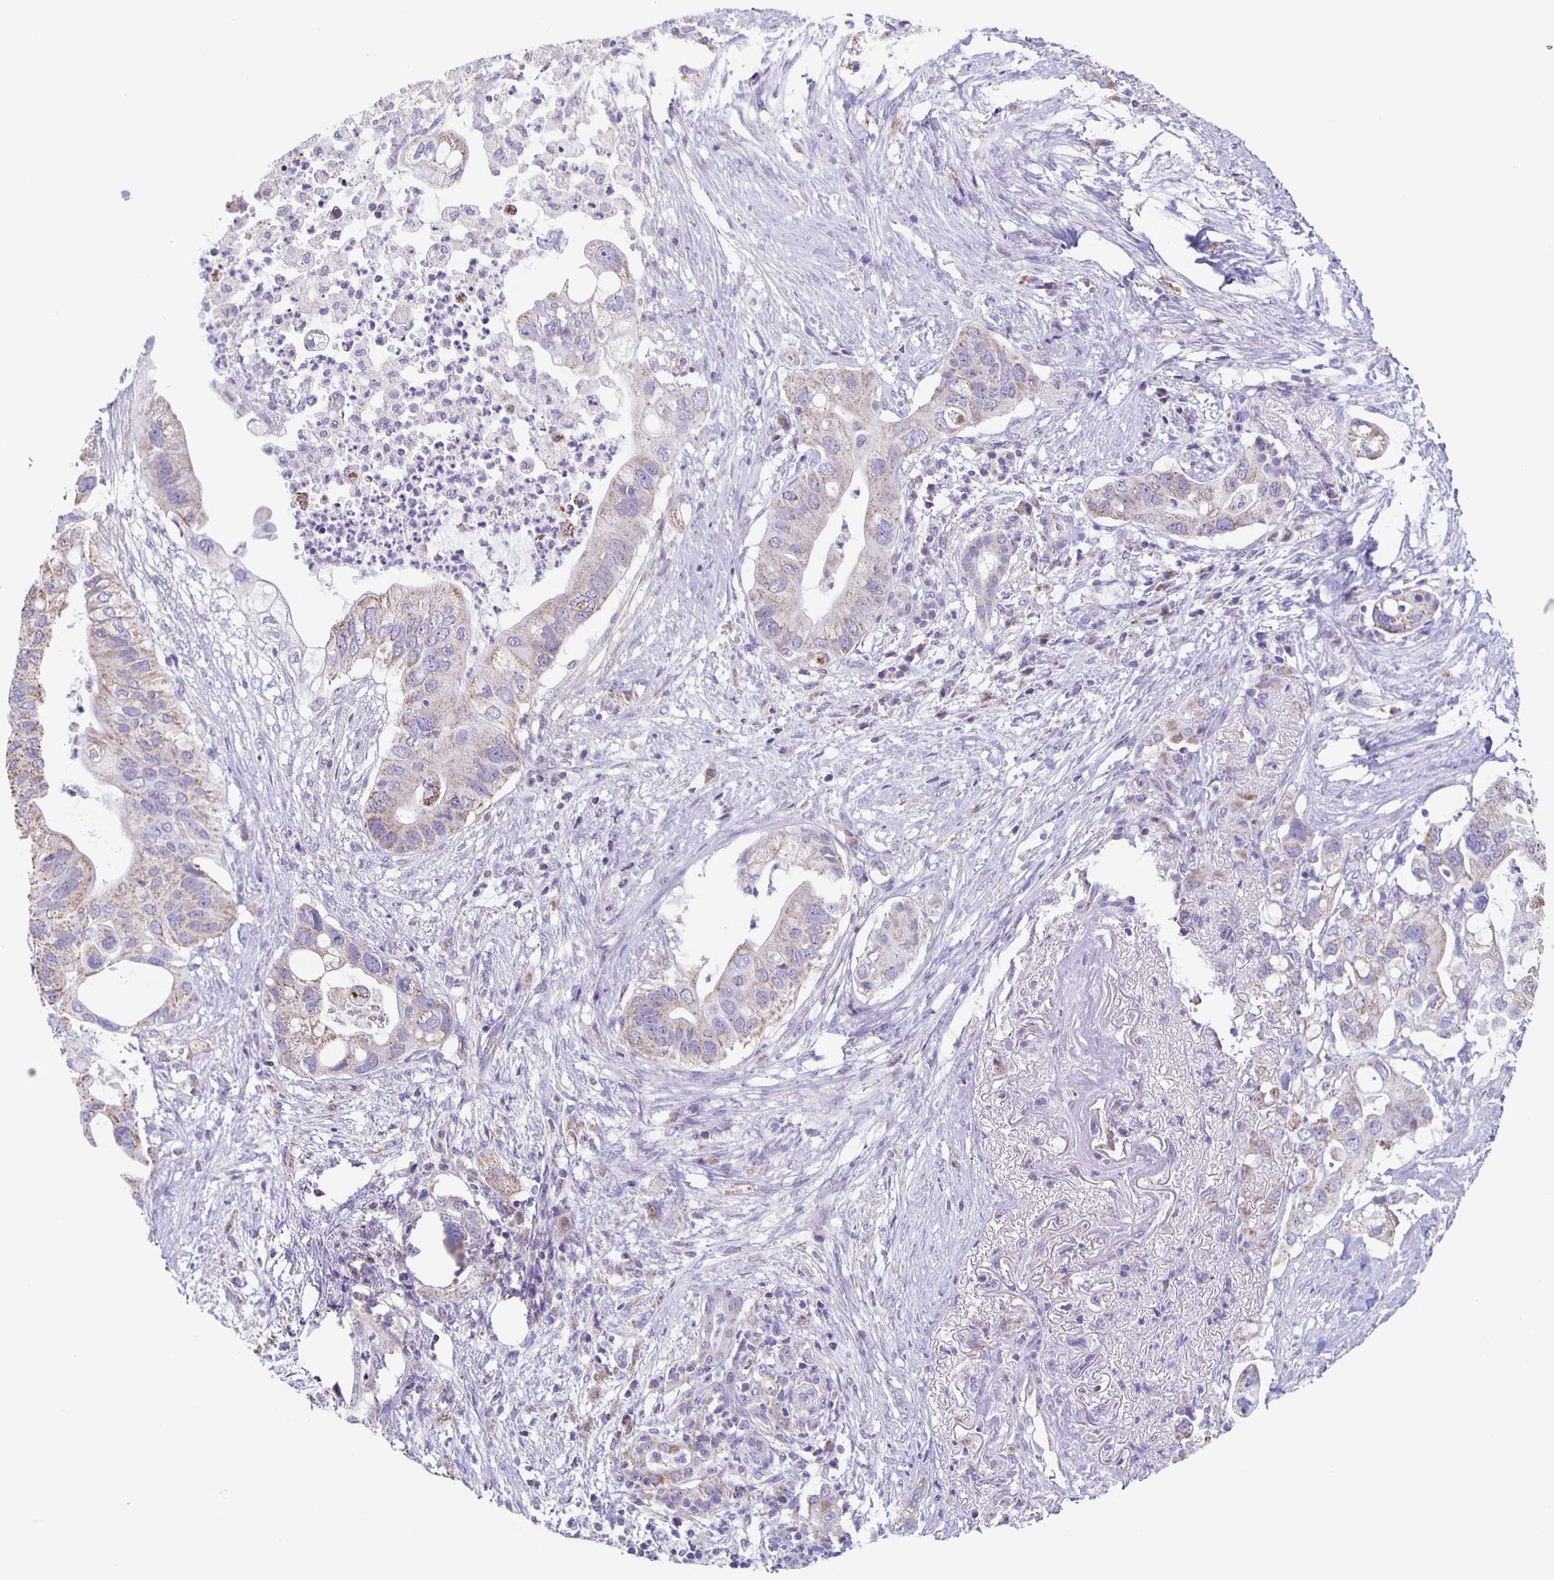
{"staining": {"intensity": "weak", "quantity": "25%-75%", "location": "cytoplasmic/membranous"}, "tissue": "pancreatic cancer", "cell_type": "Tumor cells", "image_type": "cancer", "snomed": [{"axis": "morphology", "description": "Adenocarcinoma, NOS"}, {"axis": "topography", "description": "Pancreas"}], "caption": "This image displays adenocarcinoma (pancreatic) stained with immunohistochemistry to label a protein in brown. The cytoplasmic/membranous of tumor cells show weak positivity for the protein. Nuclei are counter-stained blue.", "gene": "TPPP", "patient": {"sex": "female", "age": 72}}